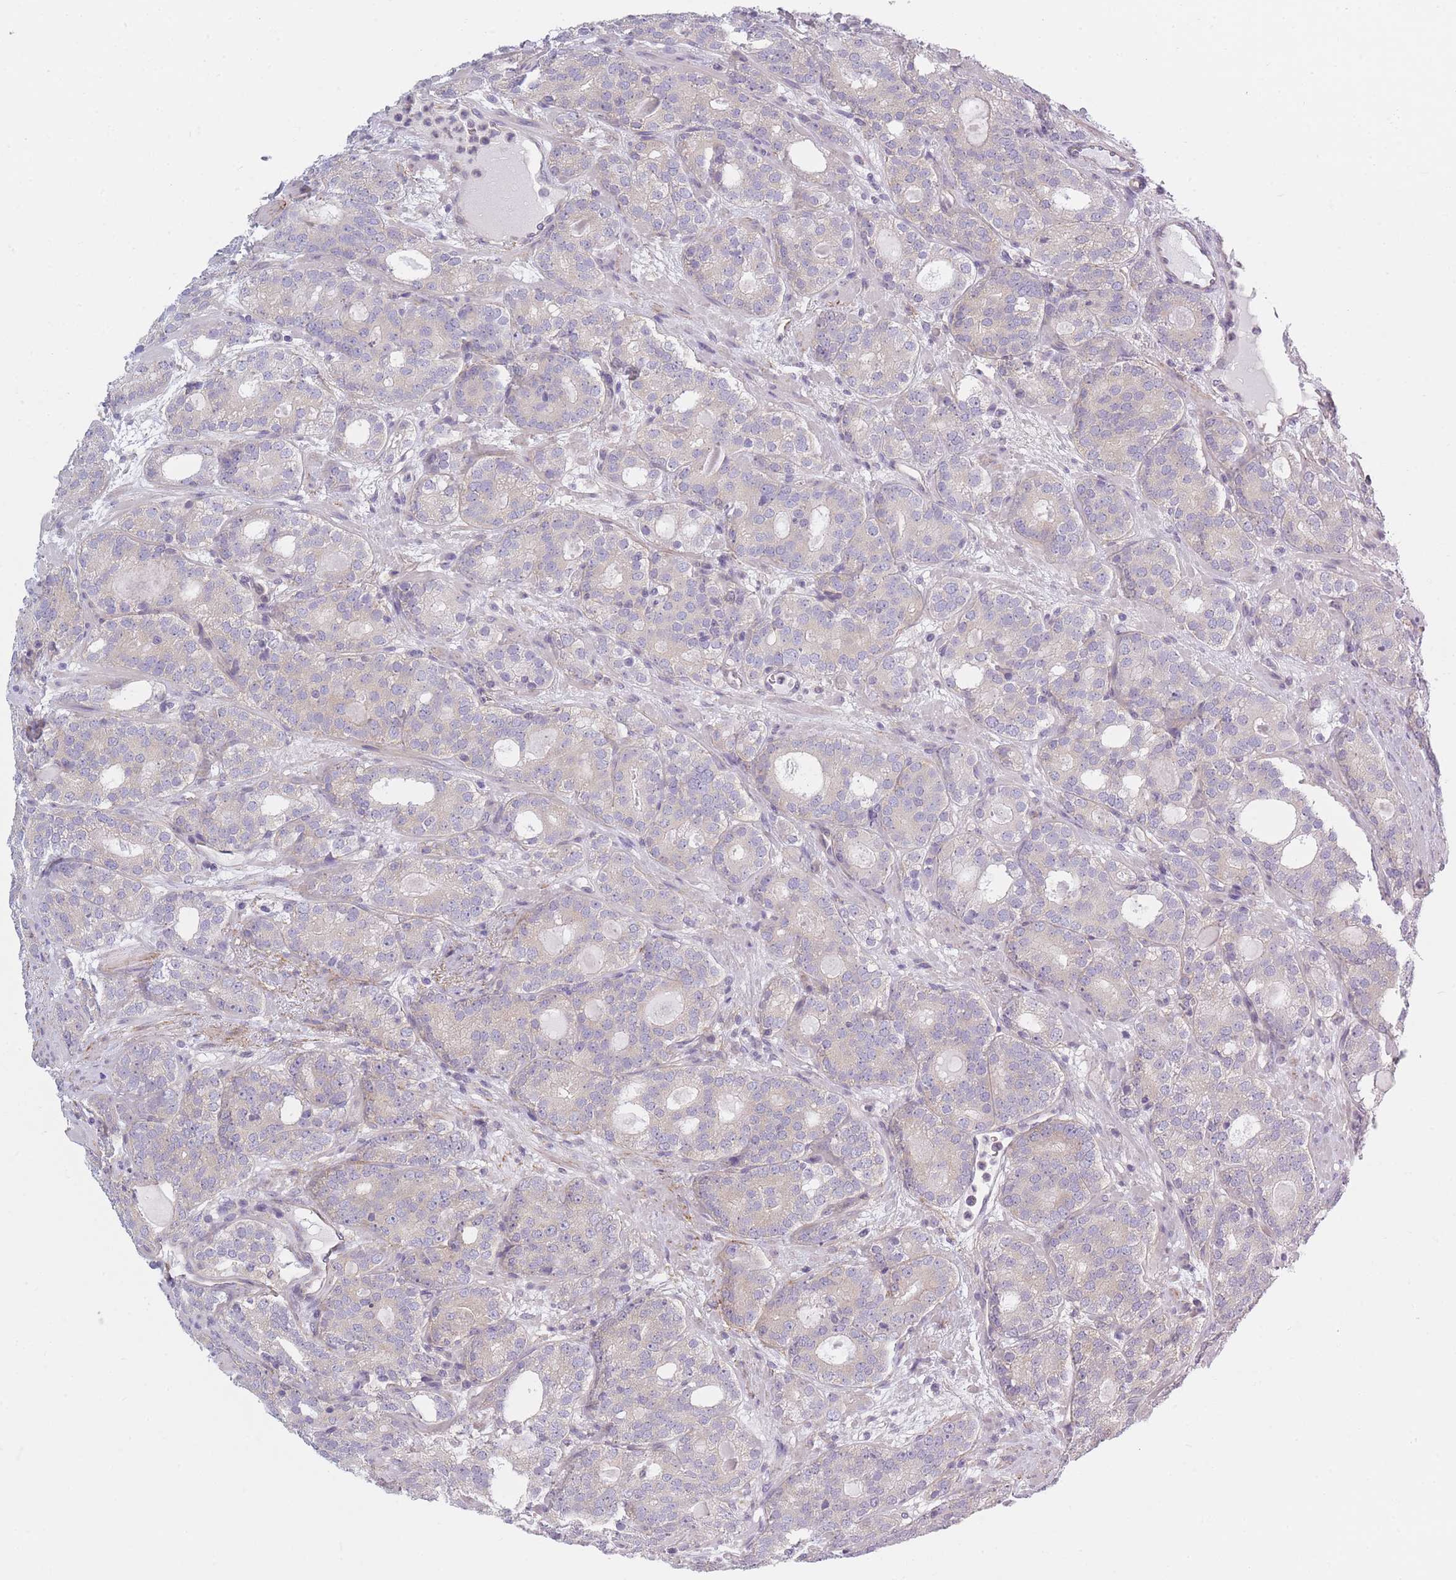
{"staining": {"intensity": "negative", "quantity": "none", "location": "none"}, "tissue": "prostate cancer", "cell_type": "Tumor cells", "image_type": "cancer", "snomed": [{"axis": "morphology", "description": "Adenocarcinoma, High grade"}, {"axis": "topography", "description": "Prostate"}], "caption": "High-grade adenocarcinoma (prostate) was stained to show a protein in brown. There is no significant staining in tumor cells.", "gene": "AP3M2", "patient": {"sex": "male", "age": 64}}